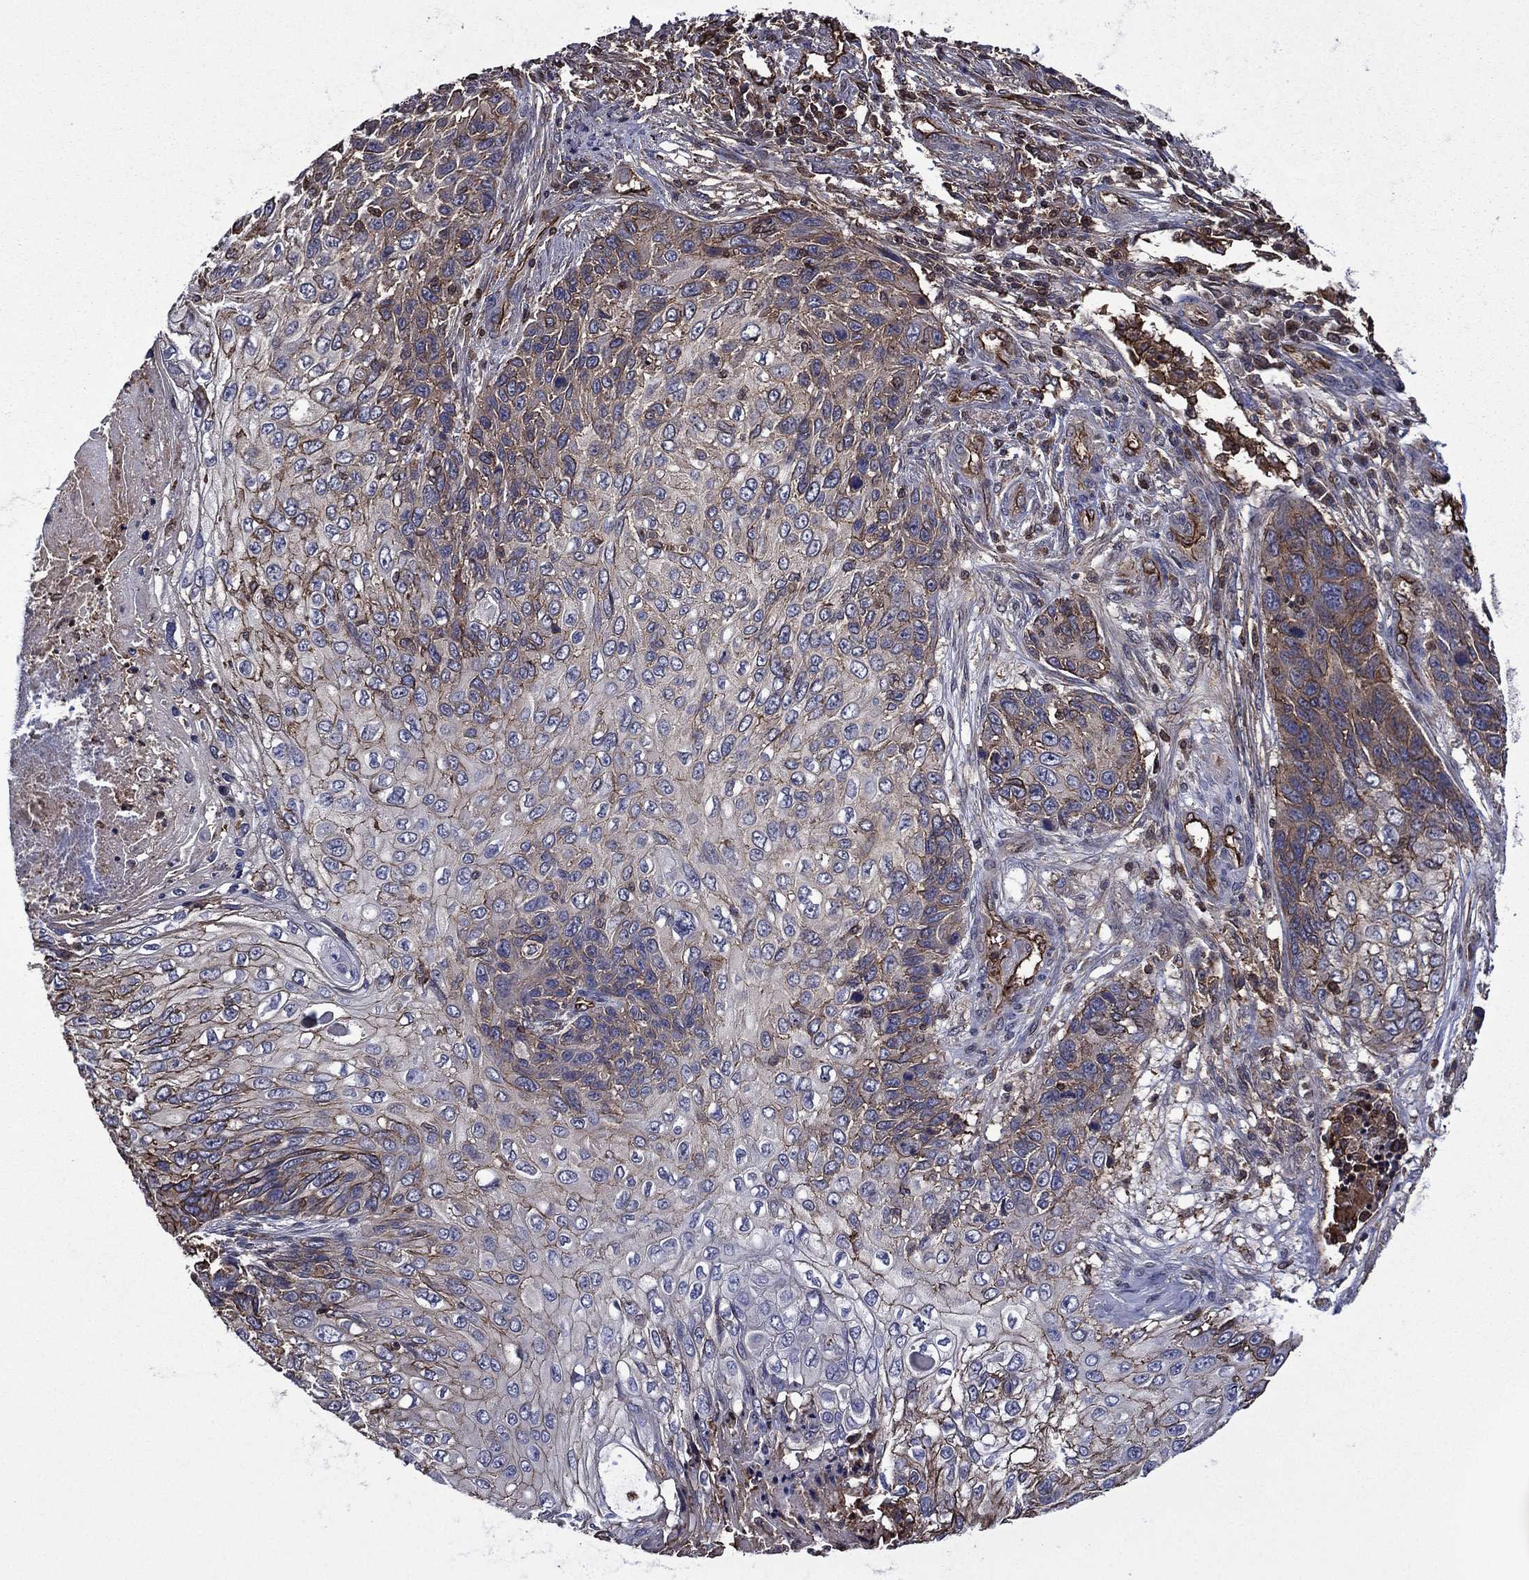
{"staining": {"intensity": "strong", "quantity": "<25%", "location": "cytoplasmic/membranous"}, "tissue": "skin cancer", "cell_type": "Tumor cells", "image_type": "cancer", "snomed": [{"axis": "morphology", "description": "Squamous cell carcinoma, NOS"}, {"axis": "topography", "description": "Skin"}], "caption": "Immunohistochemical staining of human skin cancer shows medium levels of strong cytoplasmic/membranous protein positivity in approximately <25% of tumor cells.", "gene": "PLPP3", "patient": {"sex": "male", "age": 92}}